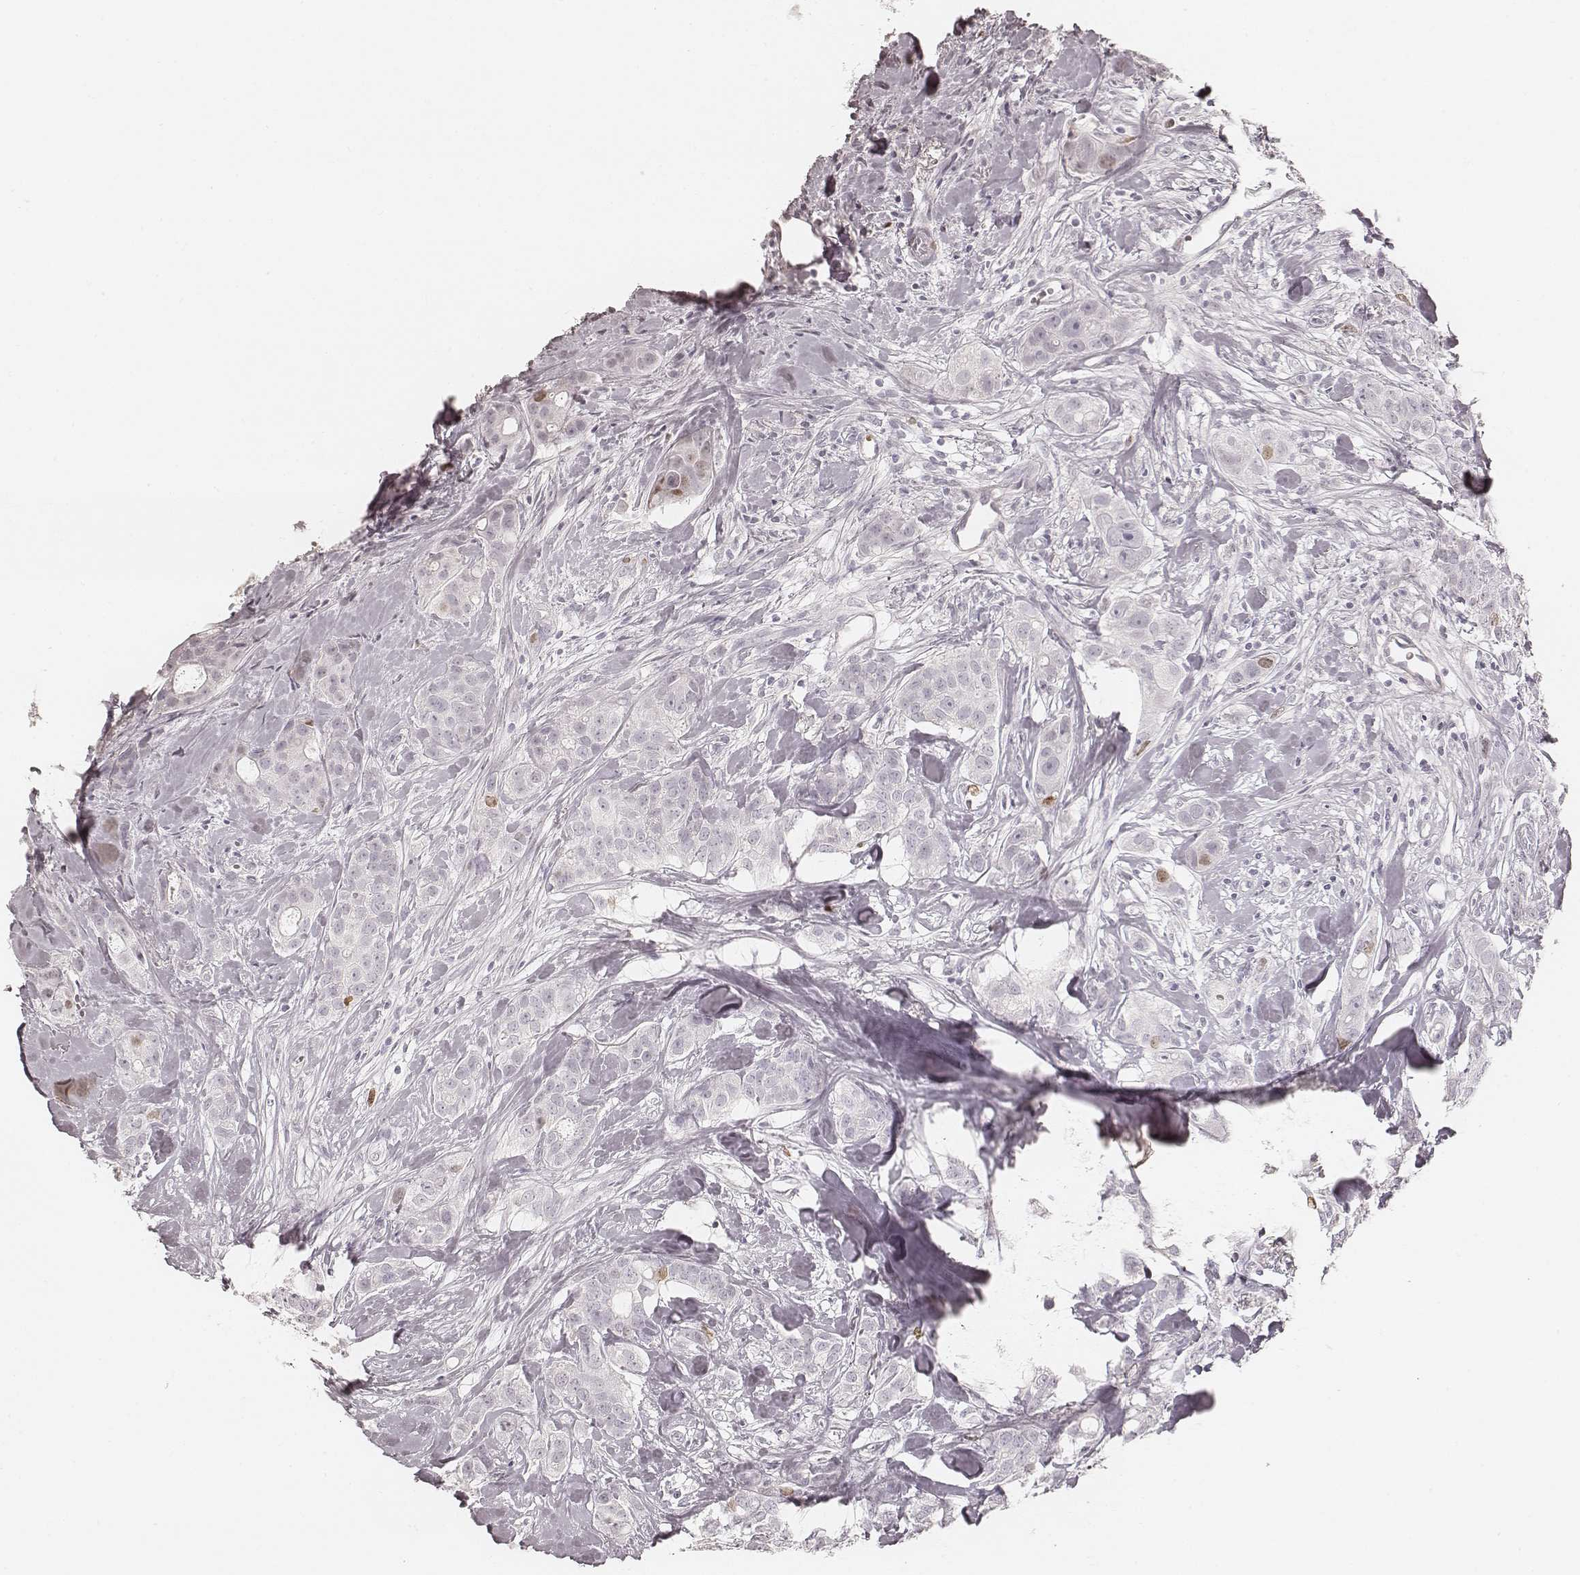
{"staining": {"intensity": "negative", "quantity": "none", "location": "none"}, "tissue": "breast cancer", "cell_type": "Tumor cells", "image_type": "cancer", "snomed": [{"axis": "morphology", "description": "Duct carcinoma"}, {"axis": "topography", "description": "Breast"}], "caption": "Human breast cancer stained for a protein using immunohistochemistry (IHC) demonstrates no staining in tumor cells.", "gene": "TEX37", "patient": {"sex": "female", "age": 43}}